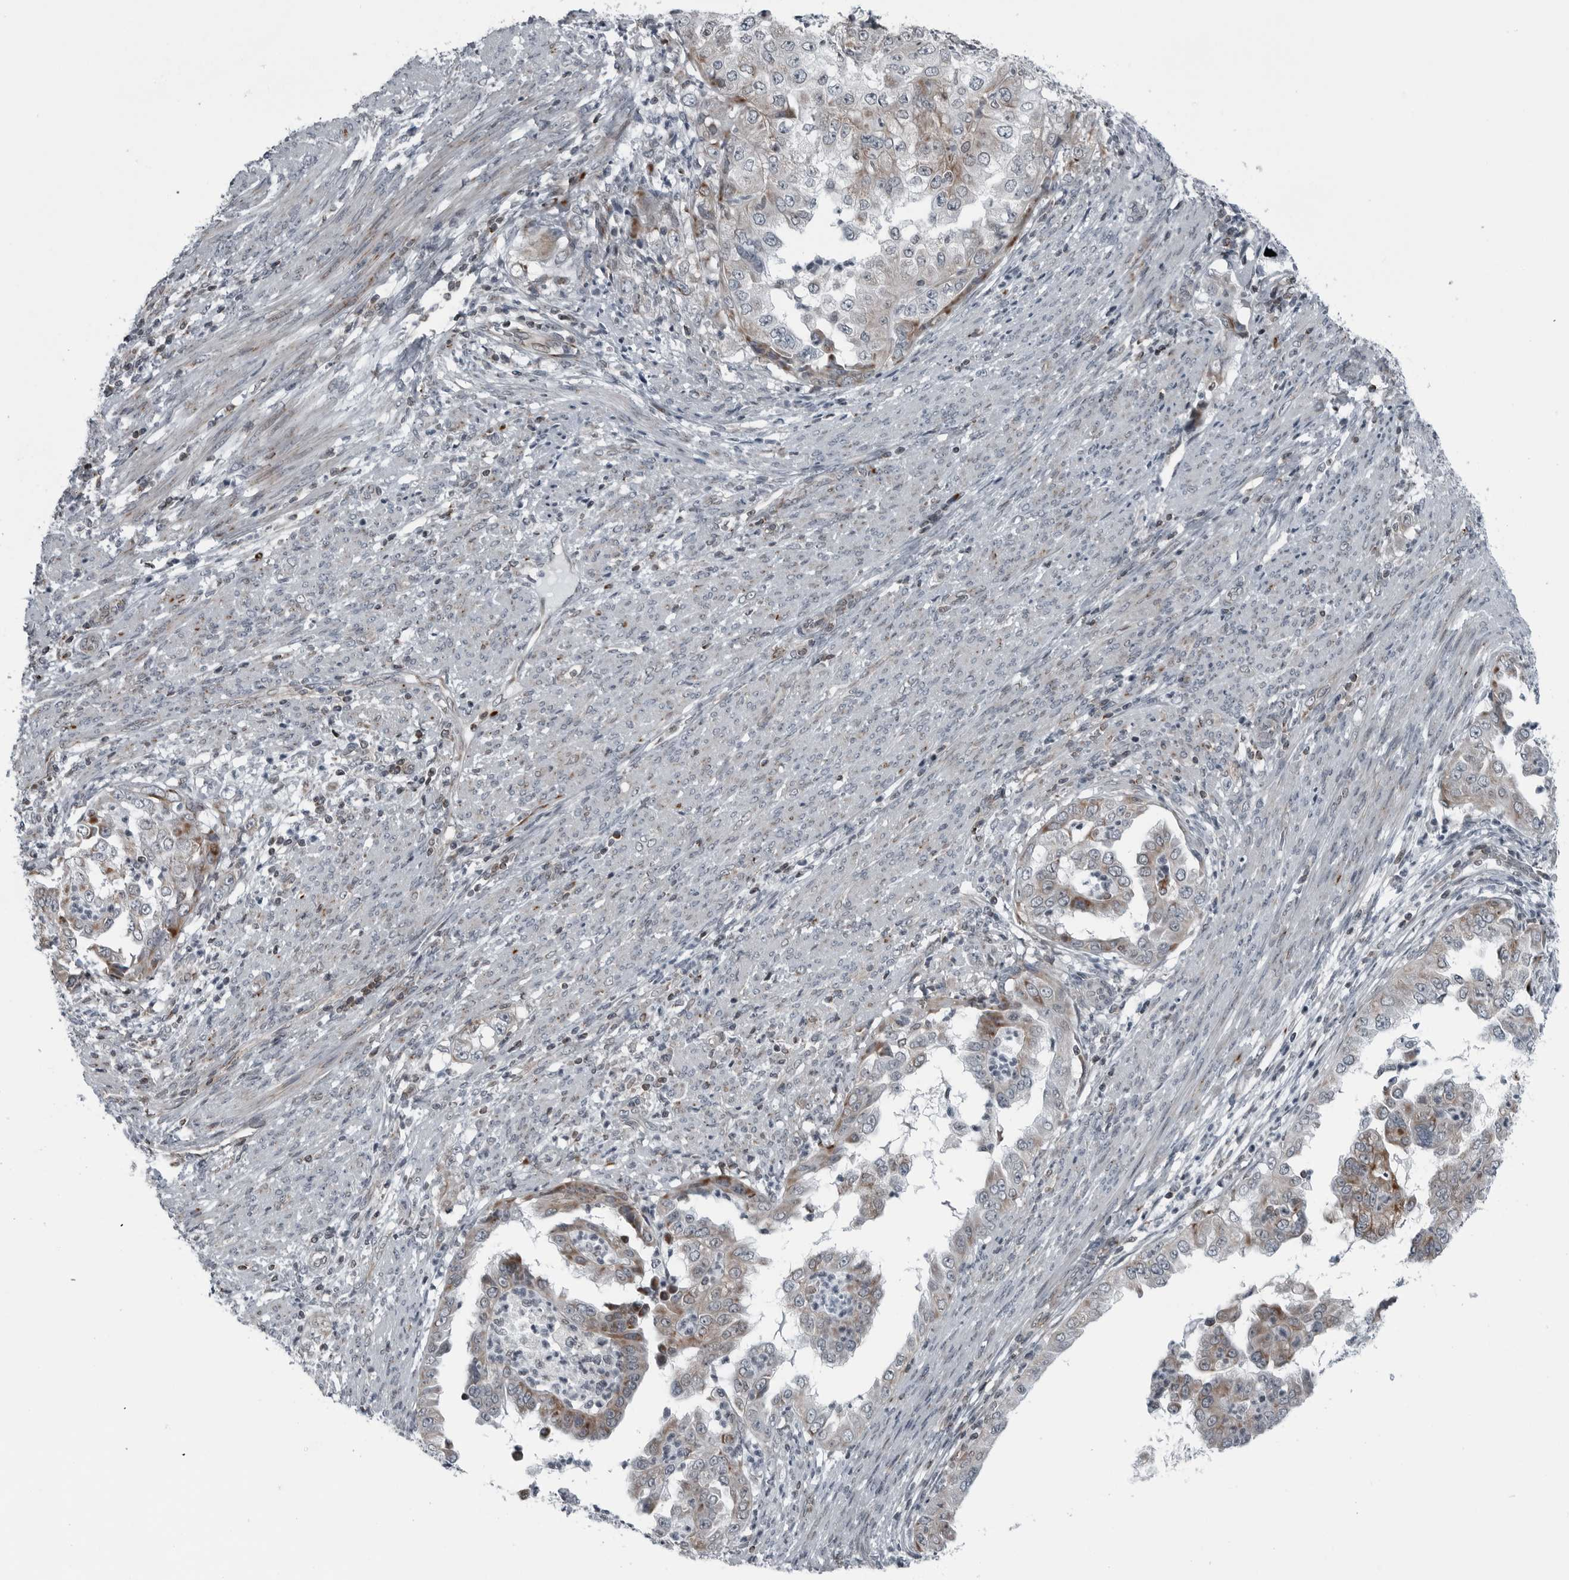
{"staining": {"intensity": "moderate", "quantity": "<25%", "location": "cytoplasmic/membranous"}, "tissue": "endometrial cancer", "cell_type": "Tumor cells", "image_type": "cancer", "snomed": [{"axis": "morphology", "description": "Adenocarcinoma, NOS"}, {"axis": "topography", "description": "Endometrium"}], "caption": "Moderate cytoplasmic/membranous expression for a protein is present in approximately <25% of tumor cells of adenocarcinoma (endometrial) using immunohistochemistry.", "gene": "GAK", "patient": {"sex": "female", "age": 85}}